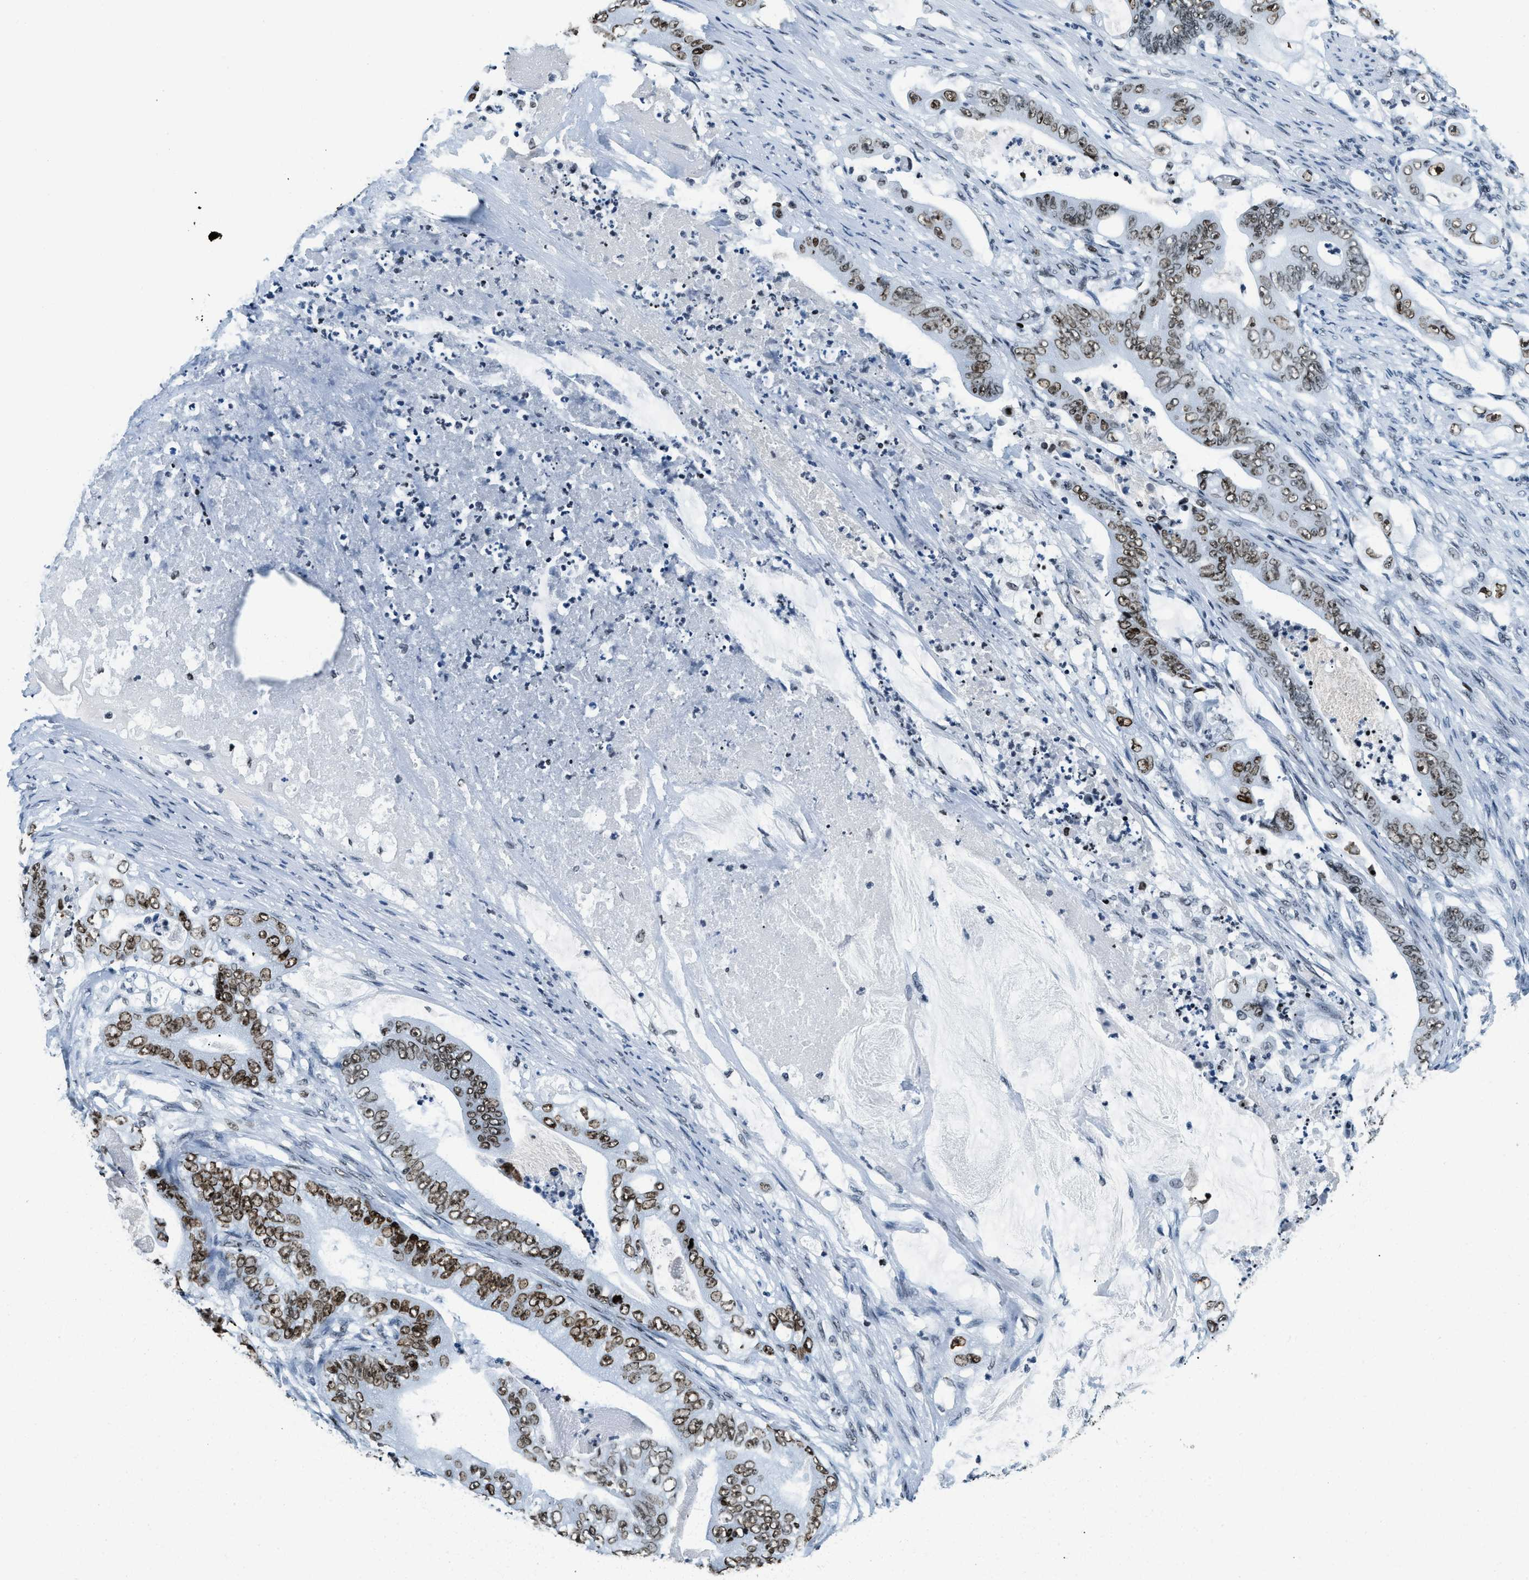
{"staining": {"intensity": "strong", "quantity": ">75%", "location": "nuclear"}, "tissue": "stomach cancer", "cell_type": "Tumor cells", "image_type": "cancer", "snomed": [{"axis": "morphology", "description": "Adenocarcinoma, NOS"}, {"axis": "topography", "description": "Stomach"}], "caption": "Stomach cancer (adenocarcinoma) stained with a protein marker exhibits strong staining in tumor cells.", "gene": "TOP1", "patient": {"sex": "female", "age": 73}}